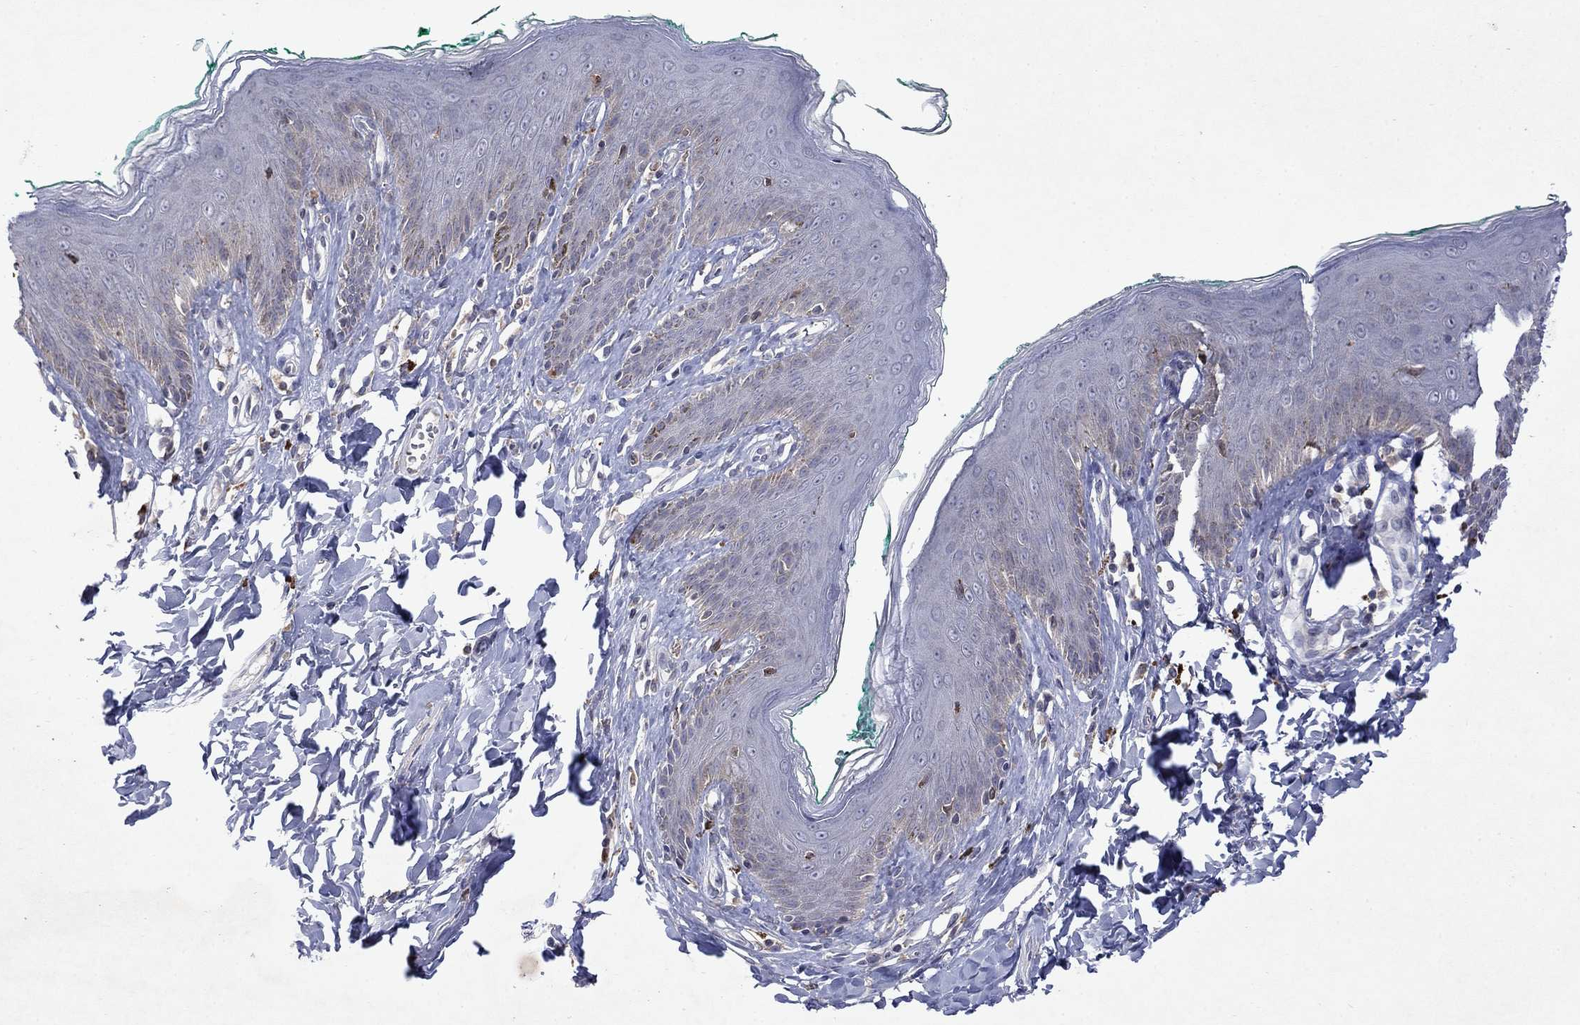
{"staining": {"intensity": "negative", "quantity": "none", "location": "none"}, "tissue": "skin", "cell_type": "Epidermal cells", "image_type": "normal", "snomed": [{"axis": "morphology", "description": "Normal tissue, NOS"}, {"axis": "topography", "description": "Vulva"}], "caption": "A high-resolution photomicrograph shows immunohistochemistry (IHC) staining of unremarkable skin, which exhibits no significant positivity in epidermal cells.", "gene": "TMEM97", "patient": {"sex": "female", "age": 66}}